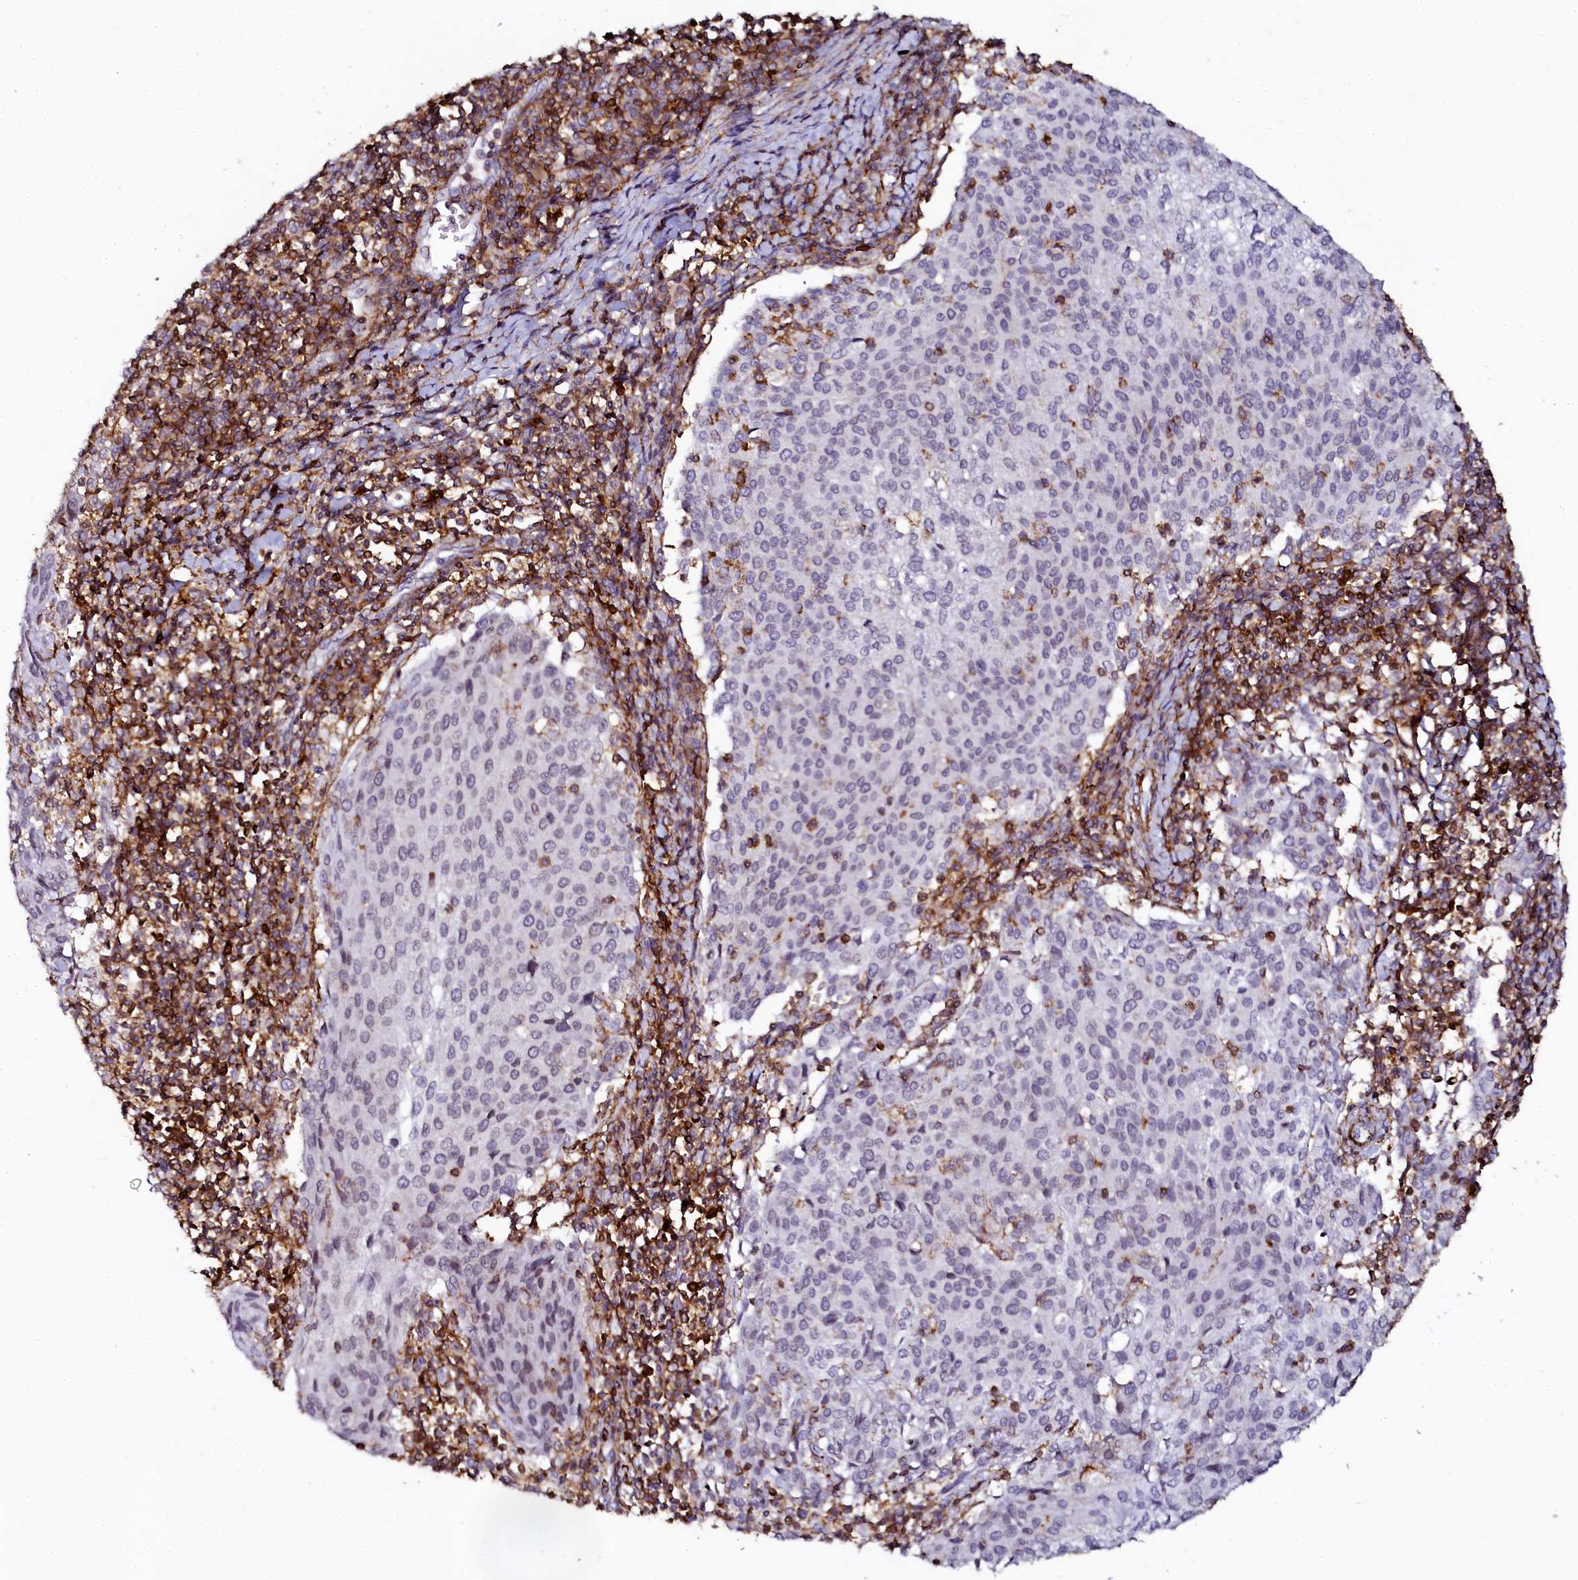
{"staining": {"intensity": "negative", "quantity": "none", "location": "none"}, "tissue": "cervical cancer", "cell_type": "Tumor cells", "image_type": "cancer", "snomed": [{"axis": "morphology", "description": "Squamous cell carcinoma, NOS"}, {"axis": "topography", "description": "Cervix"}], "caption": "Immunohistochemical staining of cervical cancer (squamous cell carcinoma) exhibits no significant positivity in tumor cells. (DAB (3,3'-diaminobenzidine) IHC visualized using brightfield microscopy, high magnification).", "gene": "AAAS", "patient": {"sex": "female", "age": 46}}